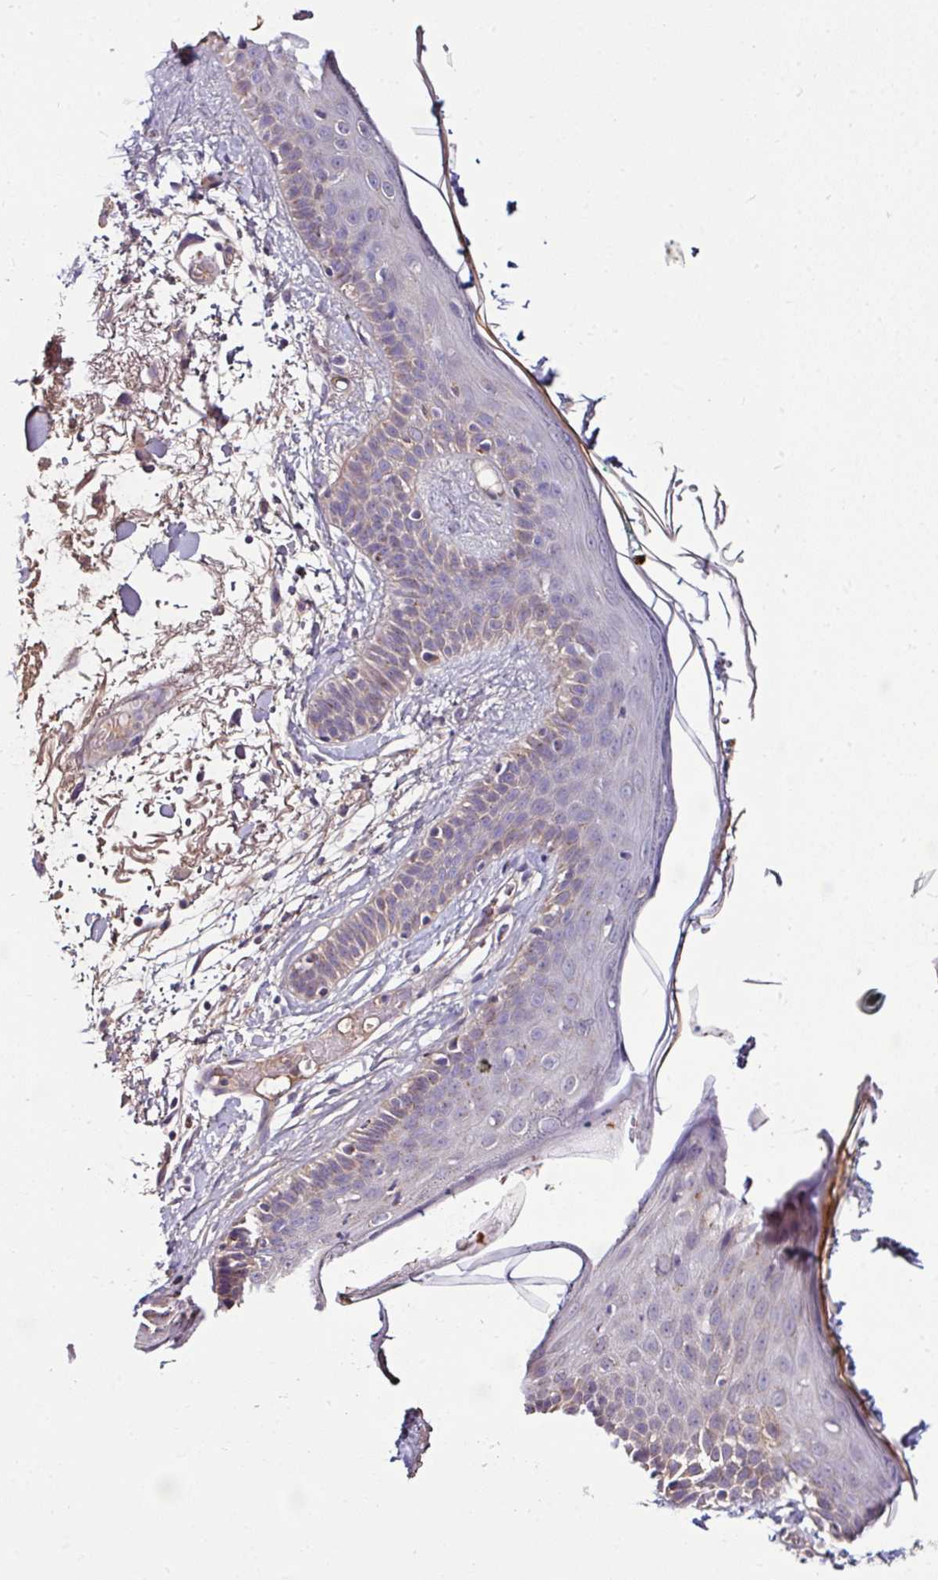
{"staining": {"intensity": "negative", "quantity": "none", "location": "none"}, "tissue": "skin", "cell_type": "Fibroblasts", "image_type": "normal", "snomed": [{"axis": "morphology", "description": "Normal tissue, NOS"}, {"axis": "topography", "description": "Skin"}], "caption": "The micrograph displays no significant staining in fibroblasts of skin. (Immunohistochemistry (ihc), brightfield microscopy, high magnification).", "gene": "CPD", "patient": {"sex": "male", "age": 79}}